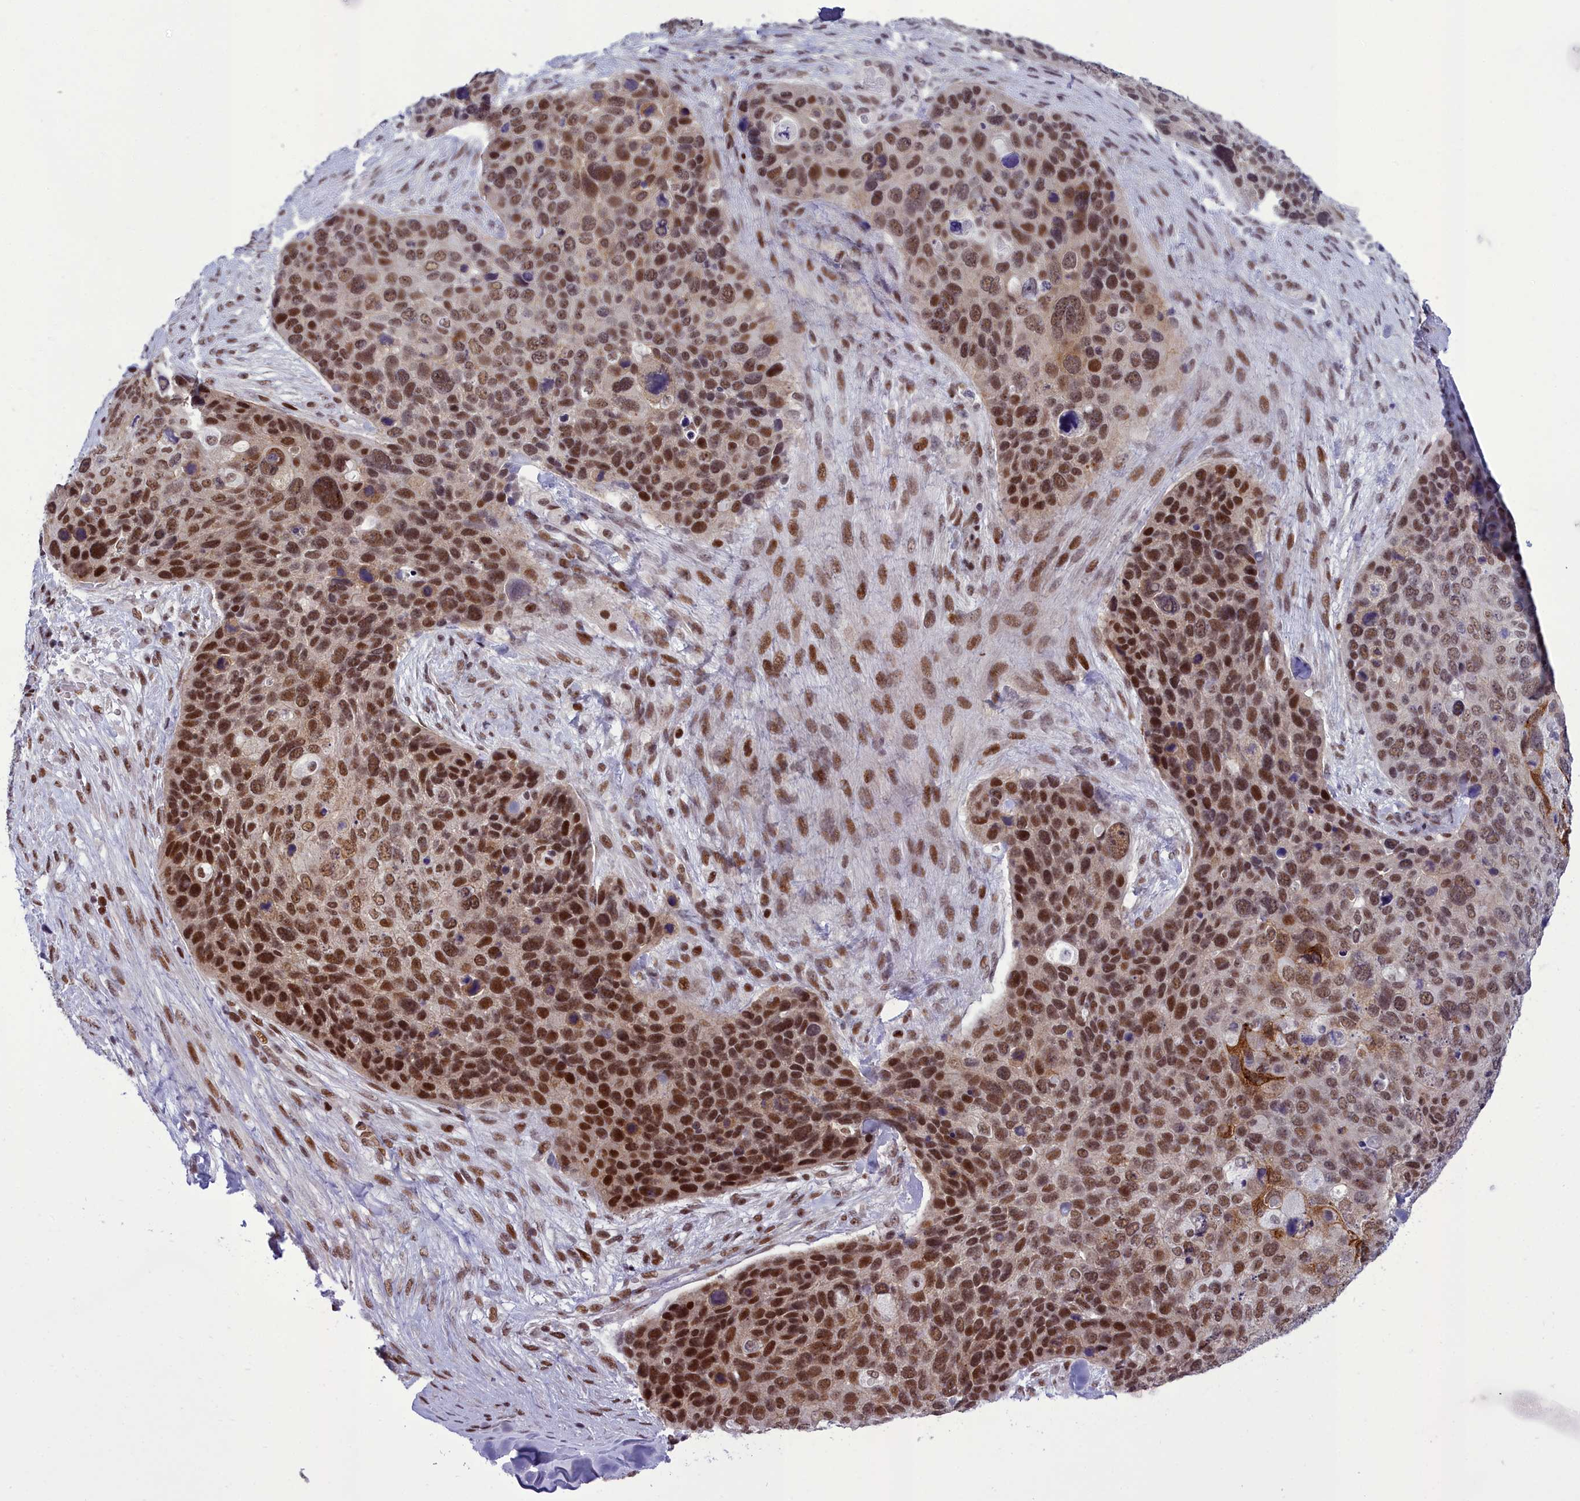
{"staining": {"intensity": "strong", "quantity": "25%-75%", "location": "nuclear"}, "tissue": "skin cancer", "cell_type": "Tumor cells", "image_type": "cancer", "snomed": [{"axis": "morphology", "description": "Basal cell carcinoma"}, {"axis": "topography", "description": "Skin"}], "caption": "Skin cancer tissue demonstrates strong nuclear positivity in approximately 25%-75% of tumor cells", "gene": "CEACAM19", "patient": {"sex": "female", "age": 74}}